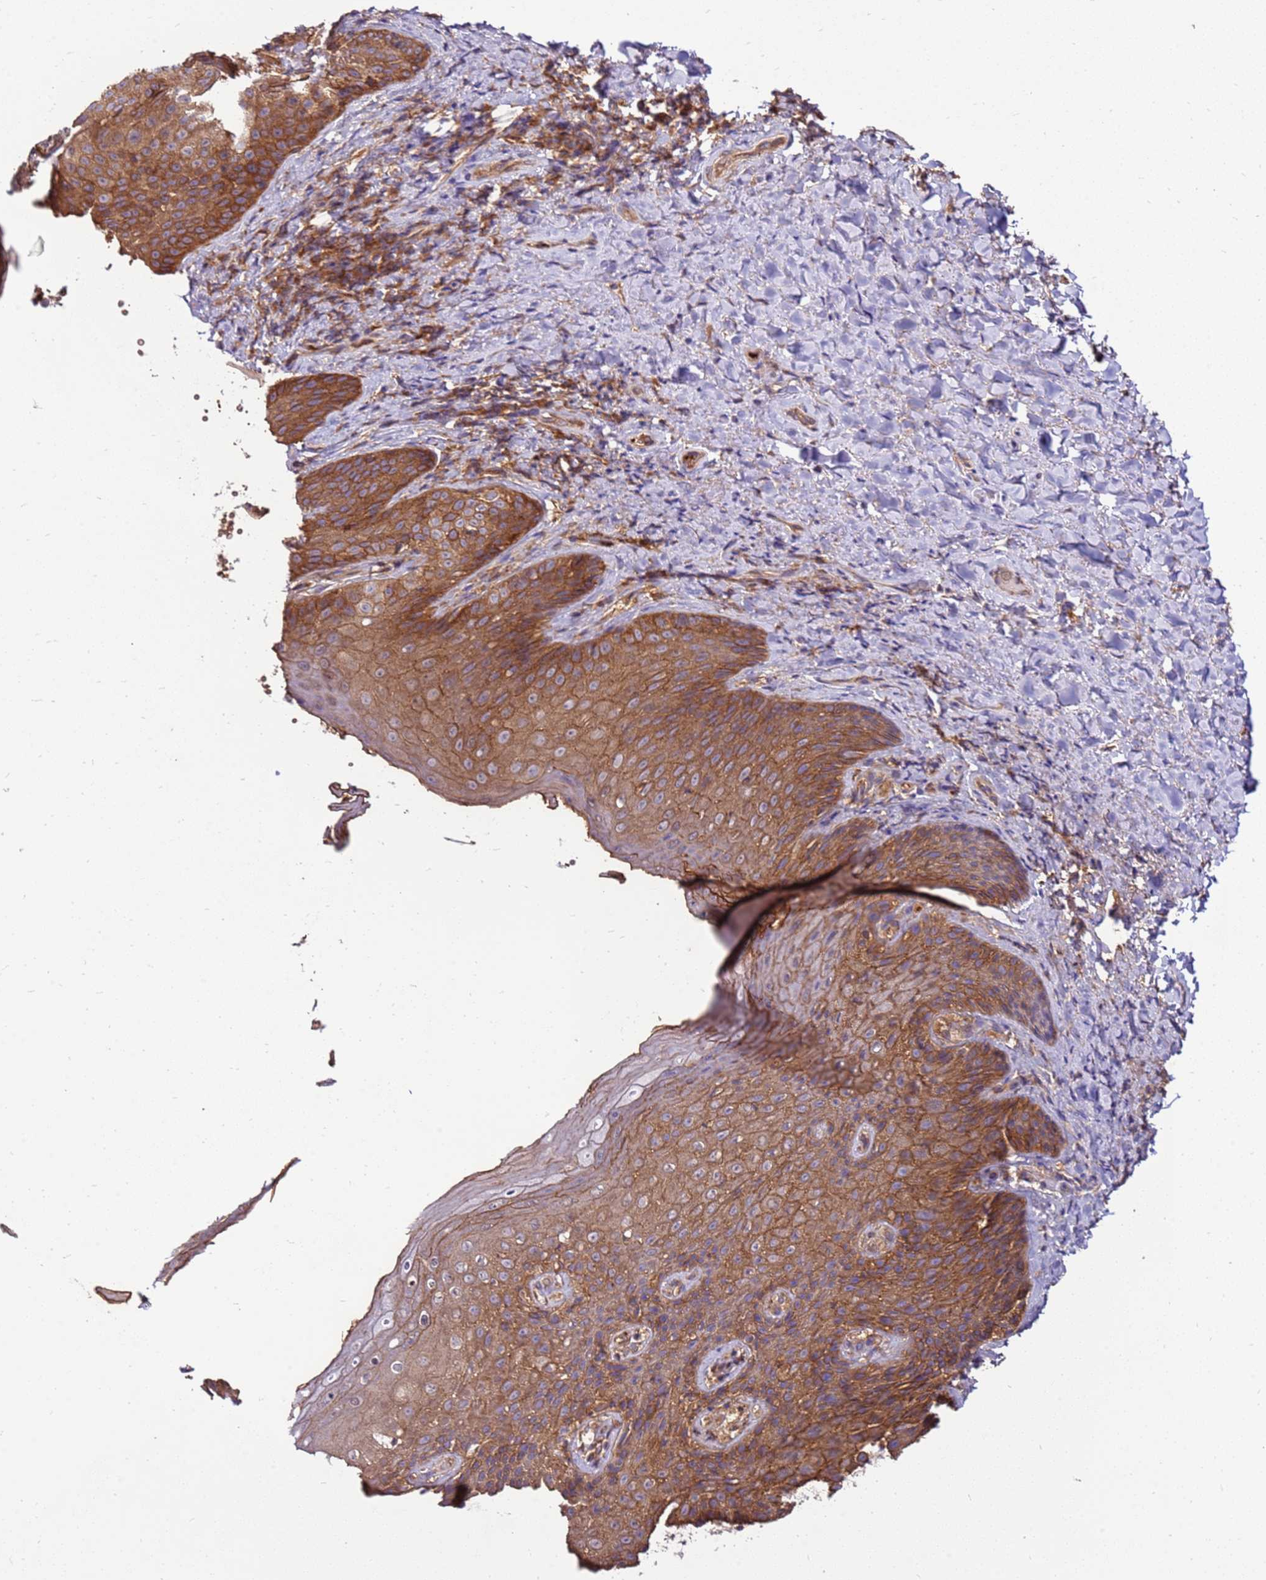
{"staining": {"intensity": "strong", "quantity": ">75%", "location": "cytoplasmic/membranous"}, "tissue": "skin", "cell_type": "Epidermal cells", "image_type": "normal", "snomed": [{"axis": "morphology", "description": "Normal tissue, NOS"}, {"axis": "topography", "description": "Anal"}], "caption": "Protein analysis of normal skin shows strong cytoplasmic/membranous expression in about >75% of epidermal cells.", "gene": "SLC44A5", "patient": {"sex": "female", "age": 89}}